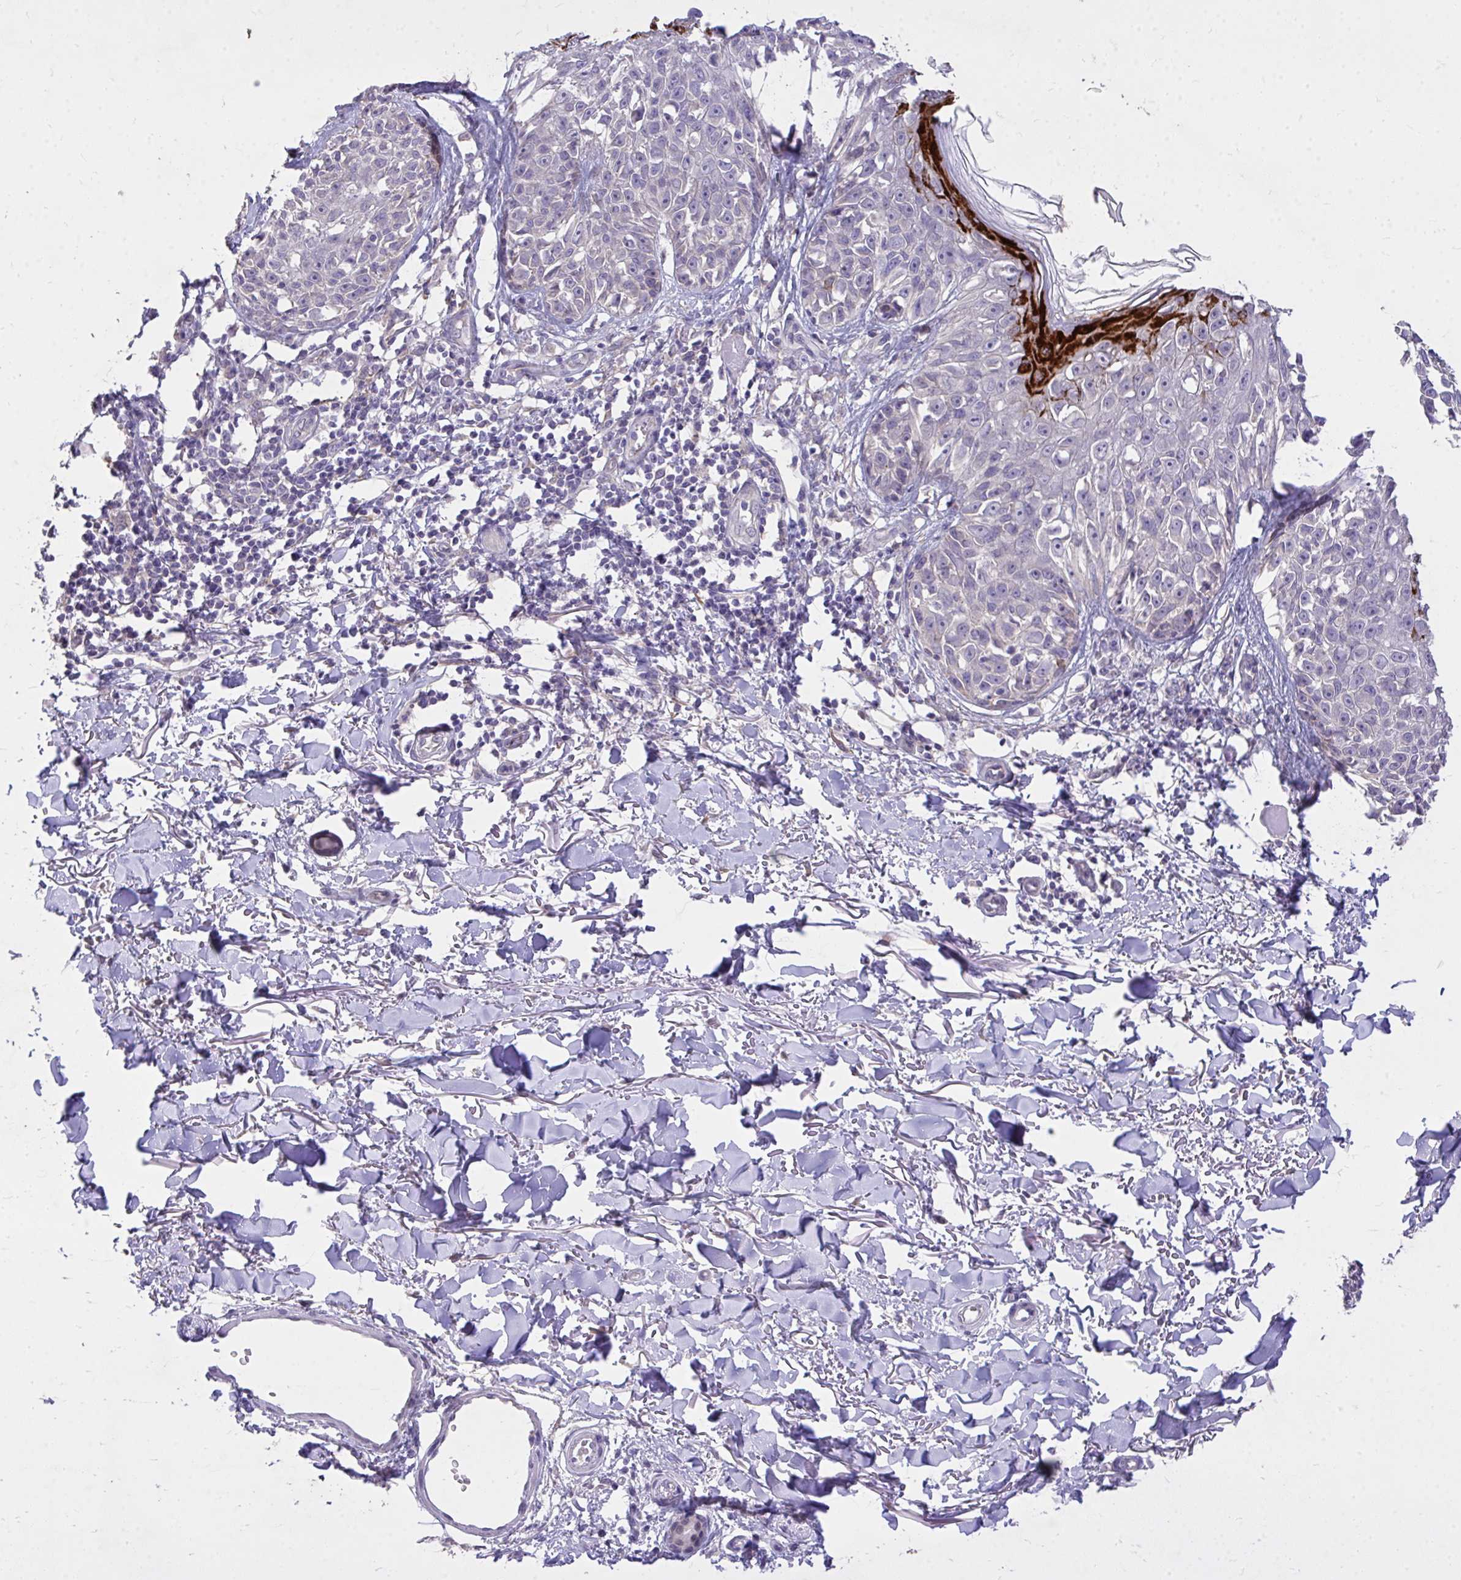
{"staining": {"intensity": "negative", "quantity": "none", "location": "none"}, "tissue": "melanoma", "cell_type": "Tumor cells", "image_type": "cancer", "snomed": [{"axis": "morphology", "description": "Malignant melanoma, NOS"}, {"axis": "topography", "description": "Skin"}], "caption": "Immunohistochemistry micrograph of neoplastic tissue: human malignant melanoma stained with DAB shows no significant protein expression in tumor cells.", "gene": "MPC2", "patient": {"sex": "male", "age": 73}}